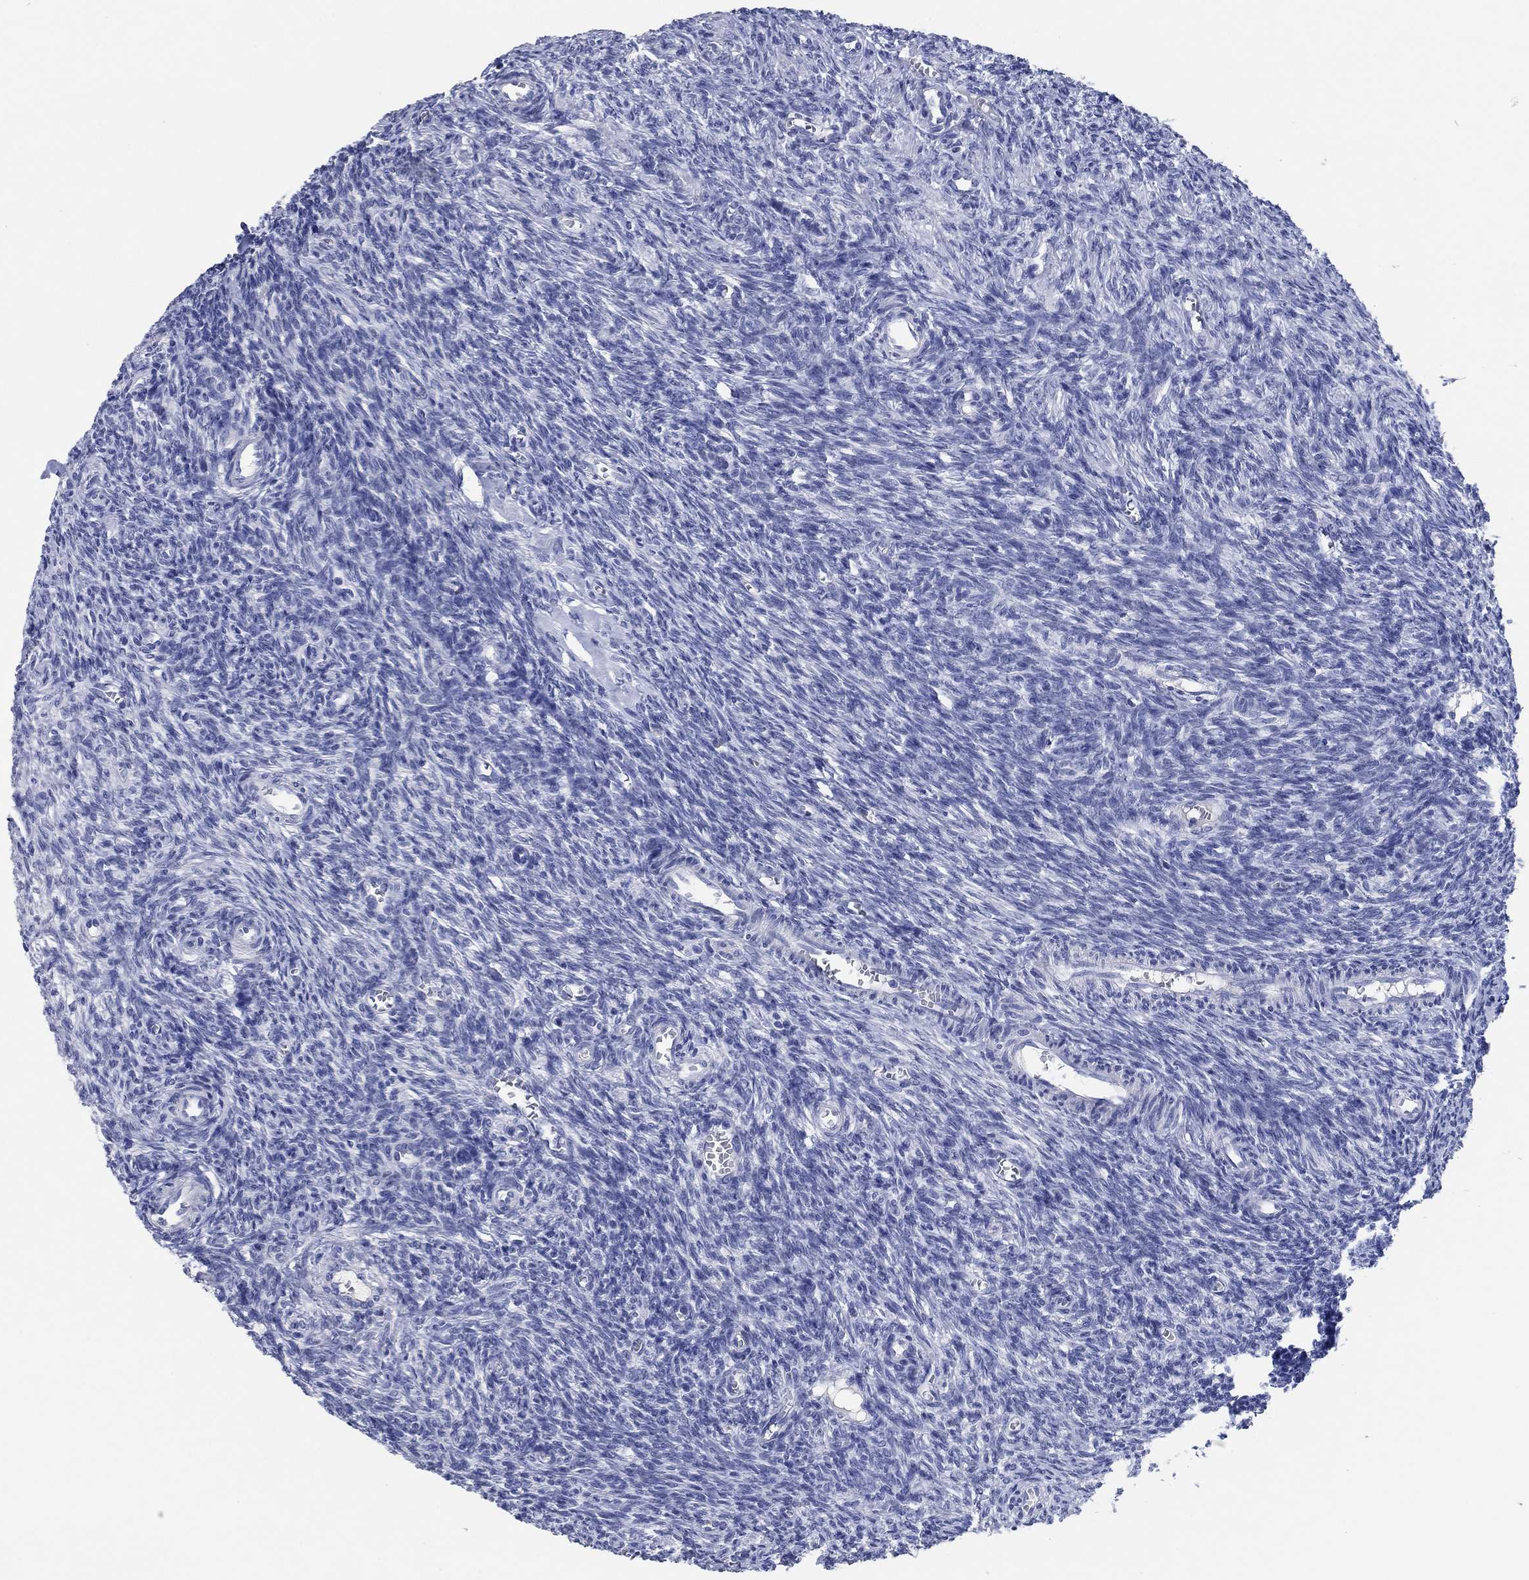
{"staining": {"intensity": "negative", "quantity": "none", "location": "none"}, "tissue": "ovary", "cell_type": "Follicle cells", "image_type": "normal", "snomed": [{"axis": "morphology", "description": "Normal tissue, NOS"}, {"axis": "topography", "description": "Ovary"}], "caption": "A micrograph of human ovary is negative for staining in follicle cells. (DAB (3,3'-diaminobenzidine) immunohistochemistry (IHC), high magnification).", "gene": "POU5F1", "patient": {"sex": "female", "age": 27}}